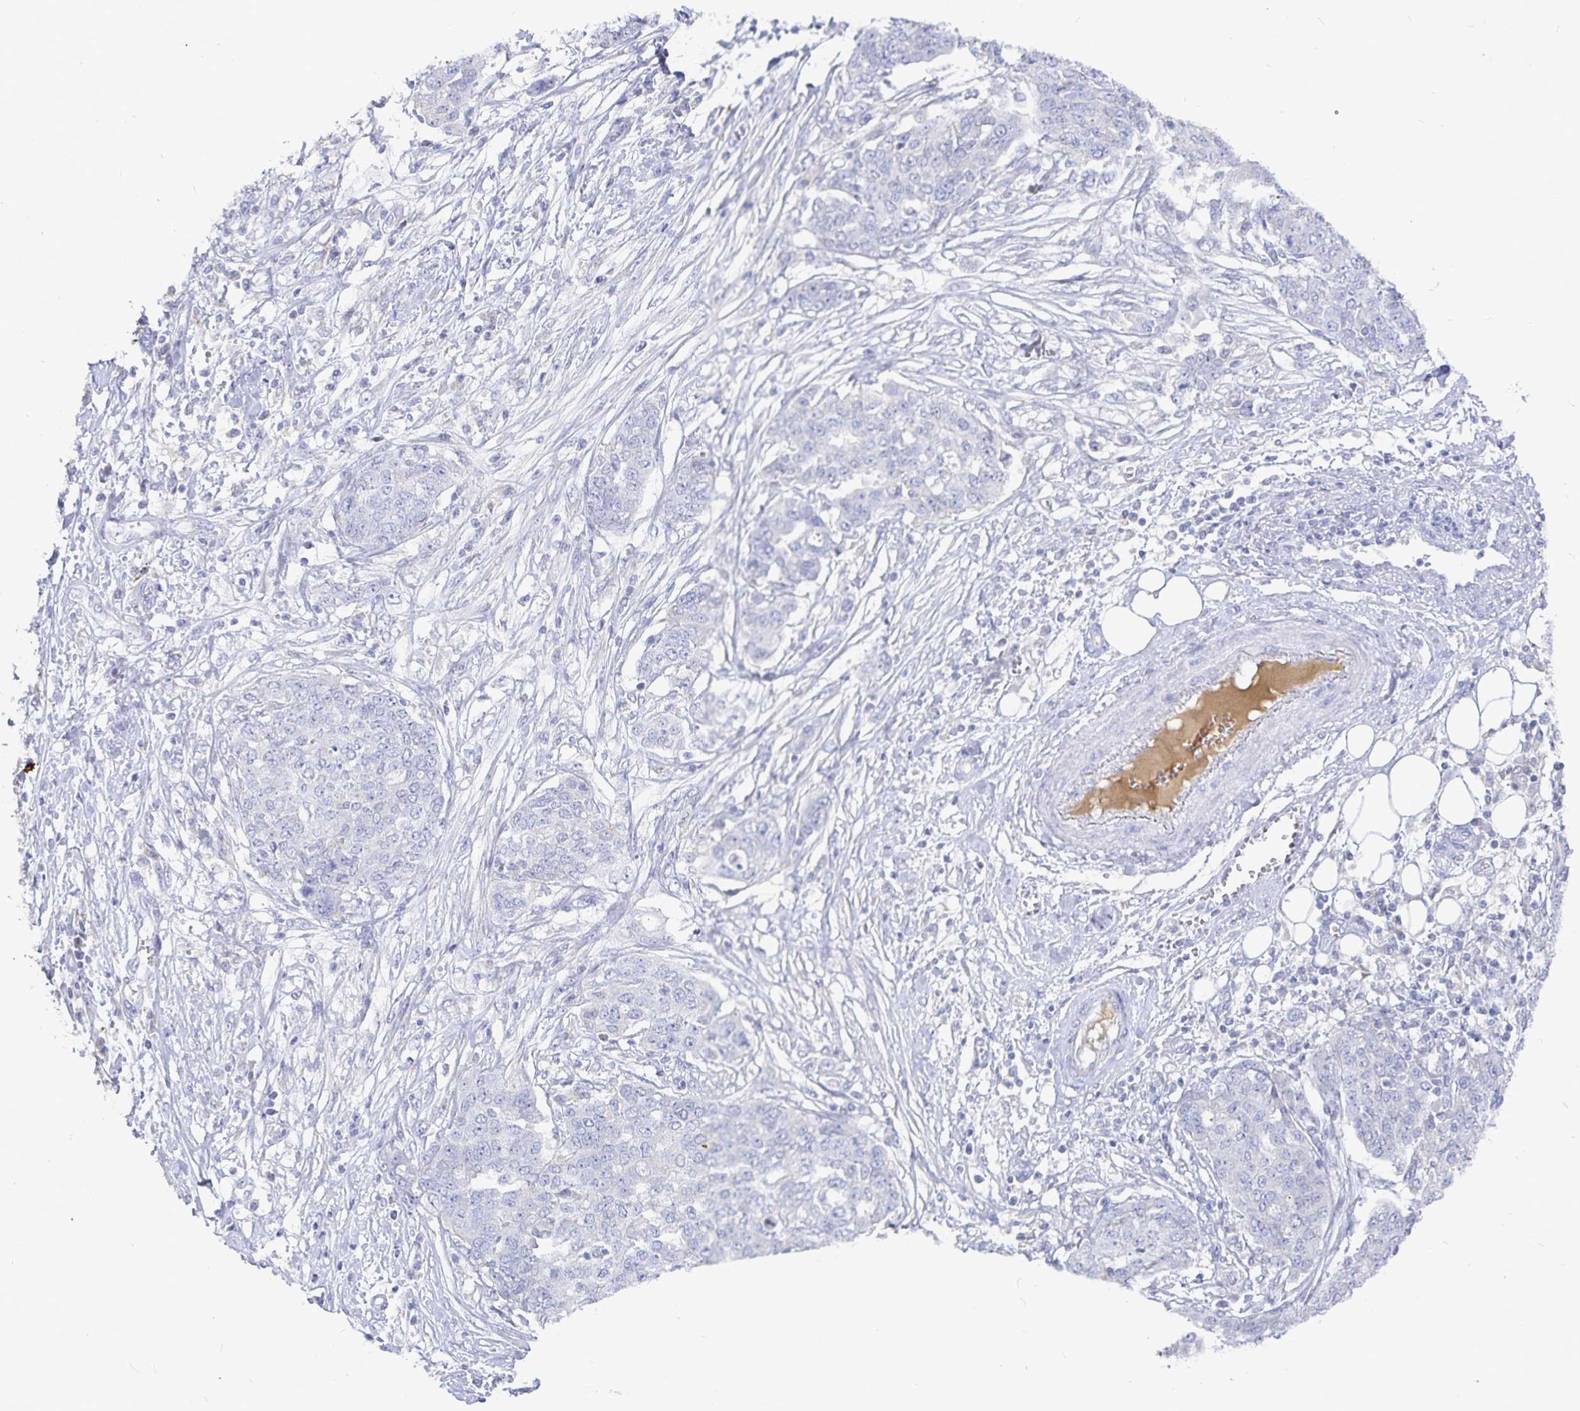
{"staining": {"intensity": "negative", "quantity": "none", "location": "none"}, "tissue": "ovarian cancer", "cell_type": "Tumor cells", "image_type": "cancer", "snomed": [{"axis": "morphology", "description": "Cystadenocarcinoma, serous, NOS"}, {"axis": "topography", "description": "Soft tissue"}, {"axis": "topography", "description": "Ovary"}], "caption": "High magnification brightfield microscopy of ovarian cancer (serous cystadenocarcinoma) stained with DAB (3,3'-diaminobenzidine) (brown) and counterstained with hematoxylin (blue): tumor cells show no significant staining. The staining is performed using DAB brown chromogen with nuclei counter-stained in using hematoxylin.", "gene": "PKHD1", "patient": {"sex": "female", "age": 57}}